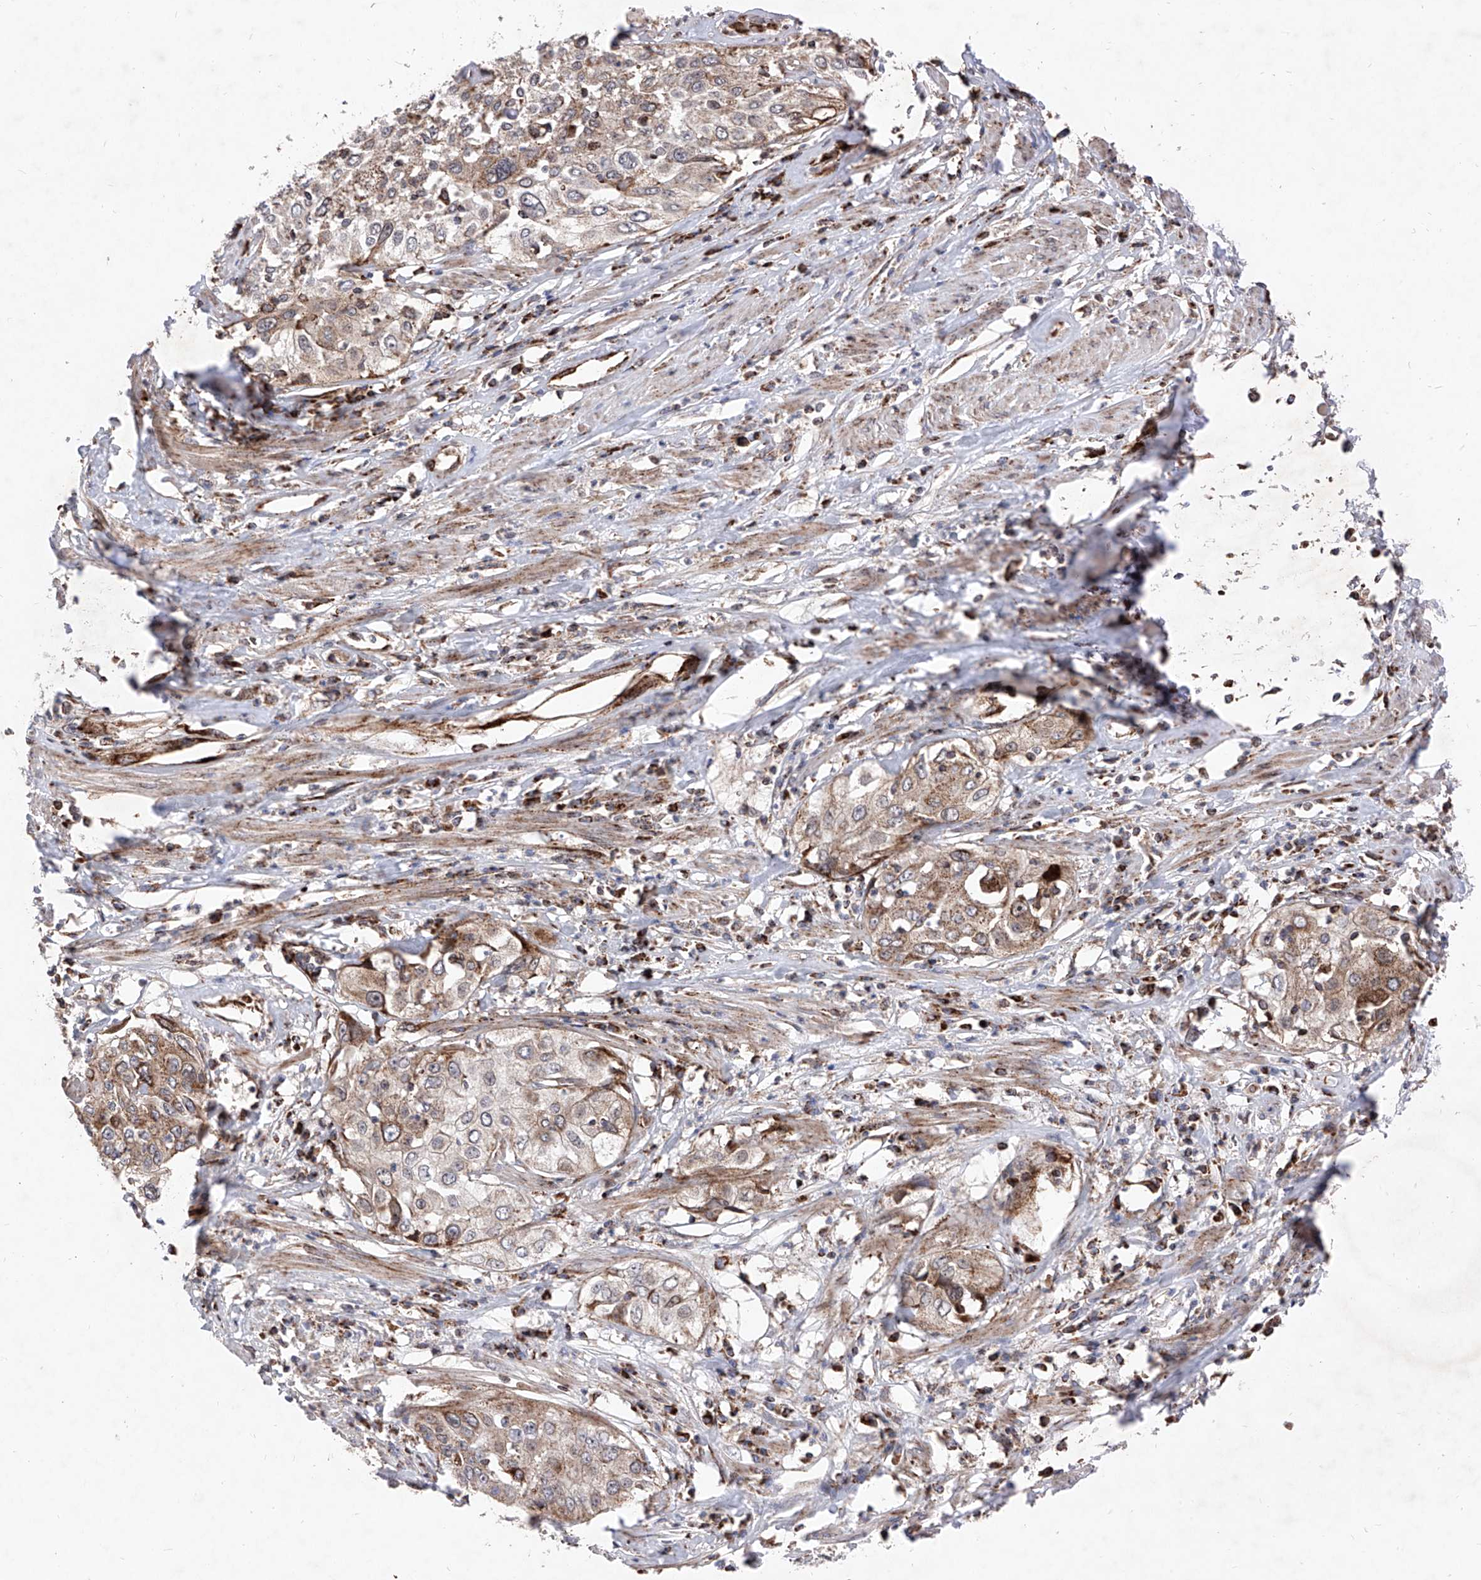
{"staining": {"intensity": "moderate", "quantity": ">75%", "location": "cytoplasmic/membranous"}, "tissue": "cervical cancer", "cell_type": "Tumor cells", "image_type": "cancer", "snomed": [{"axis": "morphology", "description": "Squamous cell carcinoma, NOS"}, {"axis": "topography", "description": "Cervix"}], "caption": "A medium amount of moderate cytoplasmic/membranous staining is present in about >75% of tumor cells in squamous cell carcinoma (cervical) tissue. The protein is stained brown, and the nuclei are stained in blue (DAB (3,3'-diaminobenzidine) IHC with brightfield microscopy, high magnification).", "gene": "SEMA6A", "patient": {"sex": "female", "age": 31}}